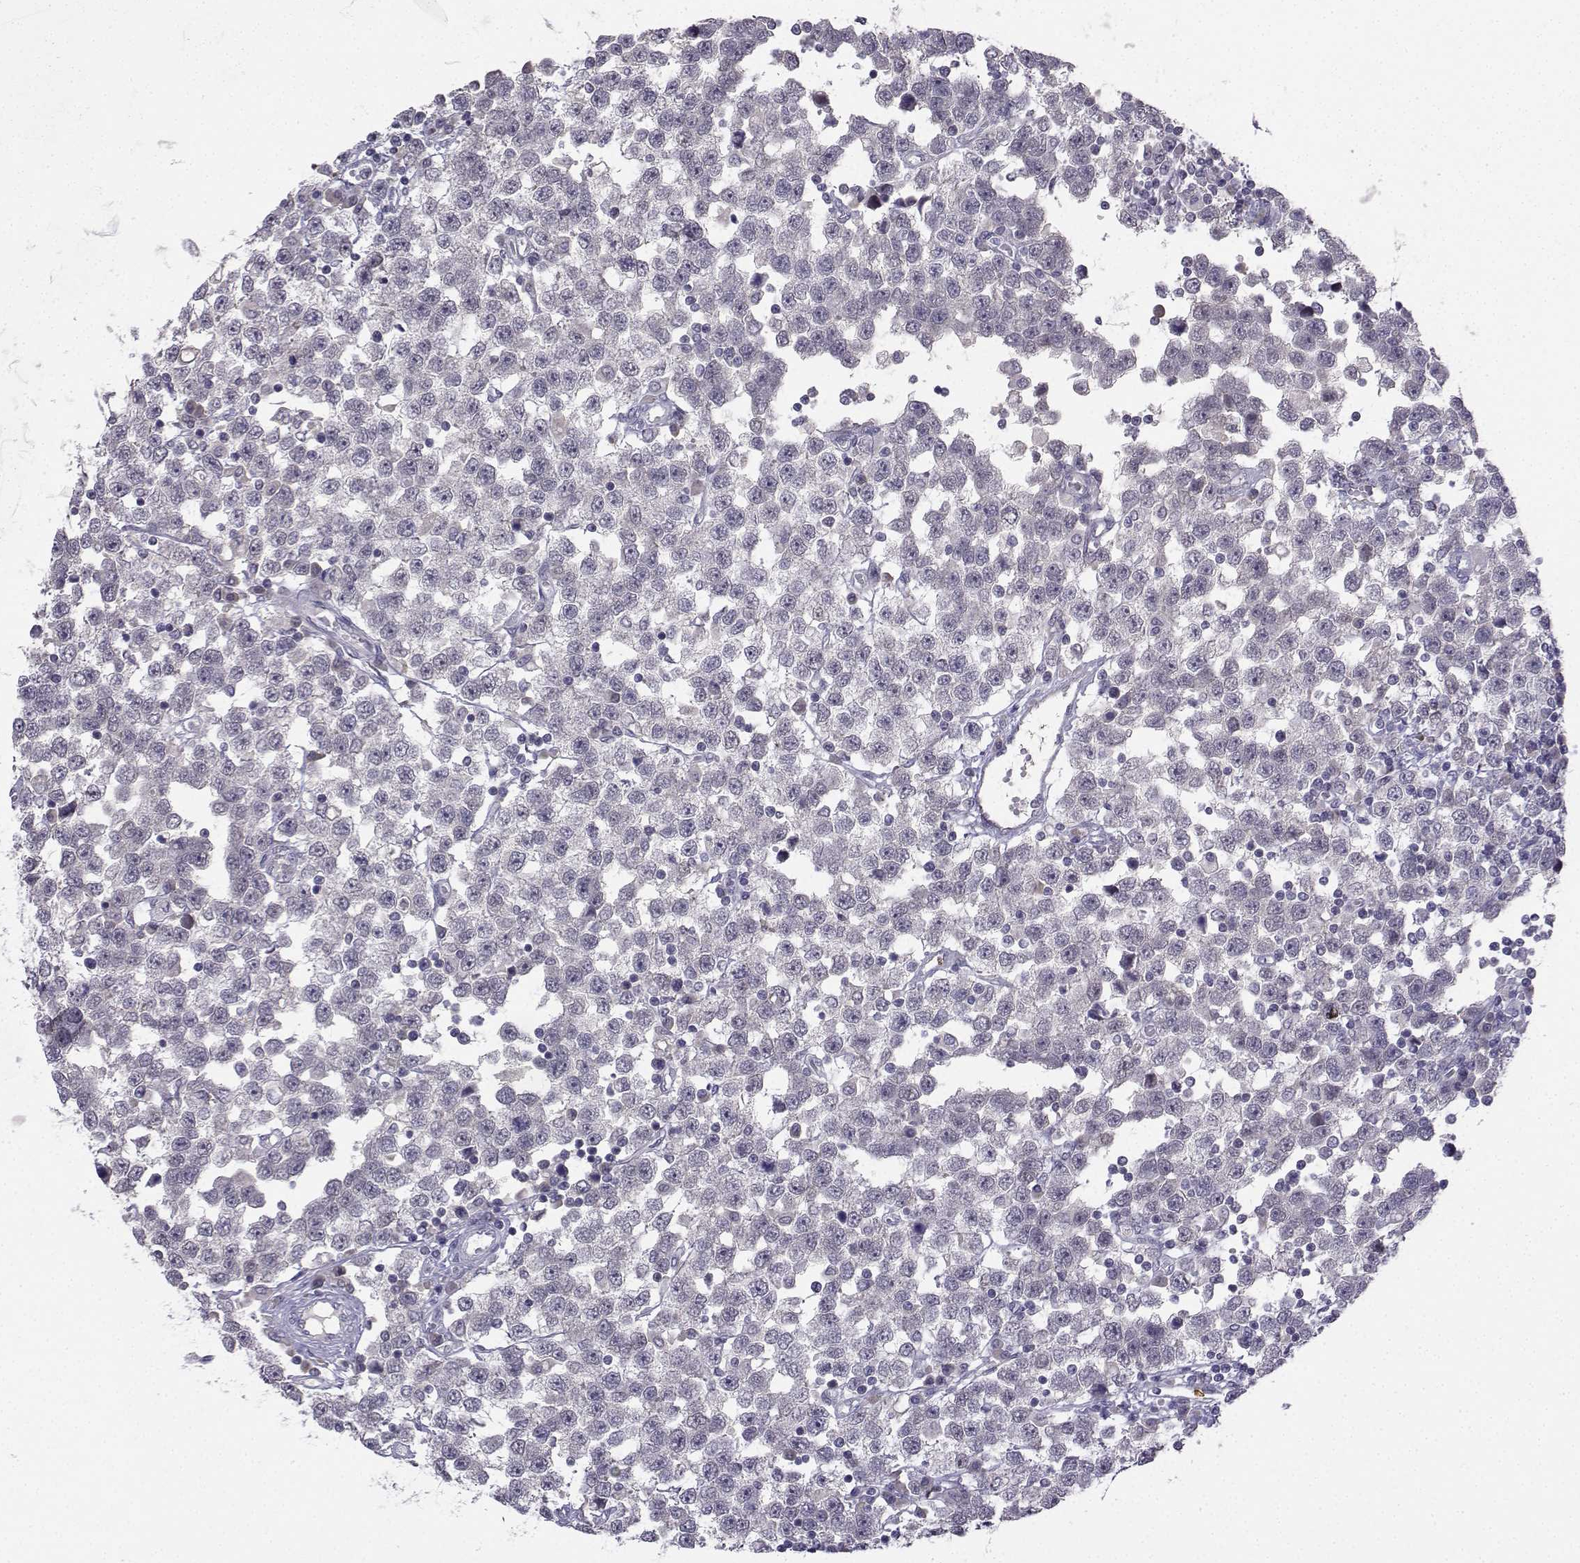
{"staining": {"intensity": "negative", "quantity": "none", "location": "none"}, "tissue": "testis cancer", "cell_type": "Tumor cells", "image_type": "cancer", "snomed": [{"axis": "morphology", "description": "Seminoma, NOS"}, {"axis": "topography", "description": "Testis"}], "caption": "Protein analysis of testis cancer shows no significant staining in tumor cells.", "gene": "CALY", "patient": {"sex": "male", "age": 34}}